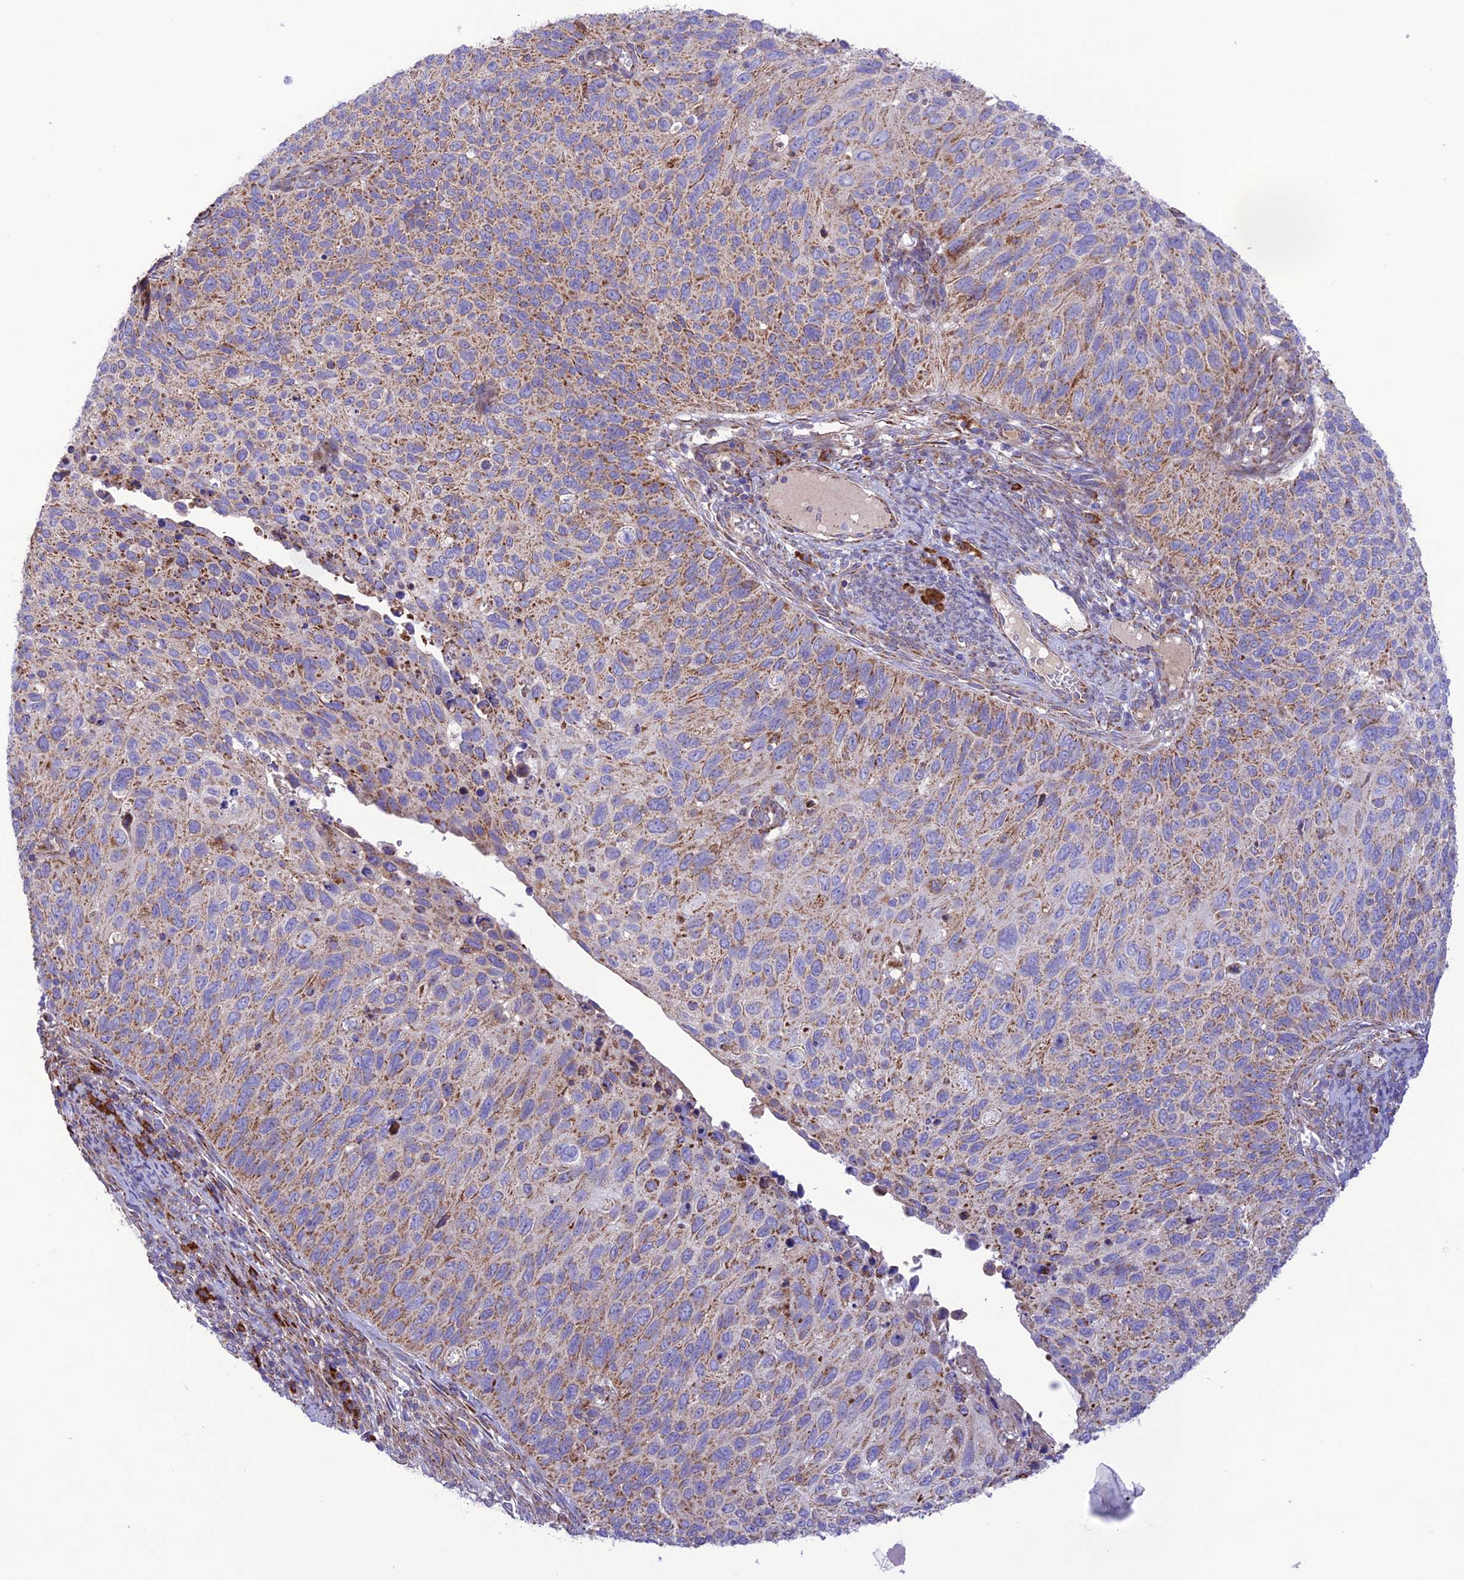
{"staining": {"intensity": "moderate", "quantity": ">75%", "location": "cytoplasmic/membranous"}, "tissue": "cervical cancer", "cell_type": "Tumor cells", "image_type": "cancer", "snomed": [{"axis": "morphology", "description": "Squamous cell carcinoma, NOS"}, {"axis": "topography", "description": "Cervix"}], "caption": "Human cervical squamous cell carcinoma stained with a protein marker displays moderate staining in tumor cells.", "gene": "UAP1L1", "patient": {"sex": "female", "age": 70}}